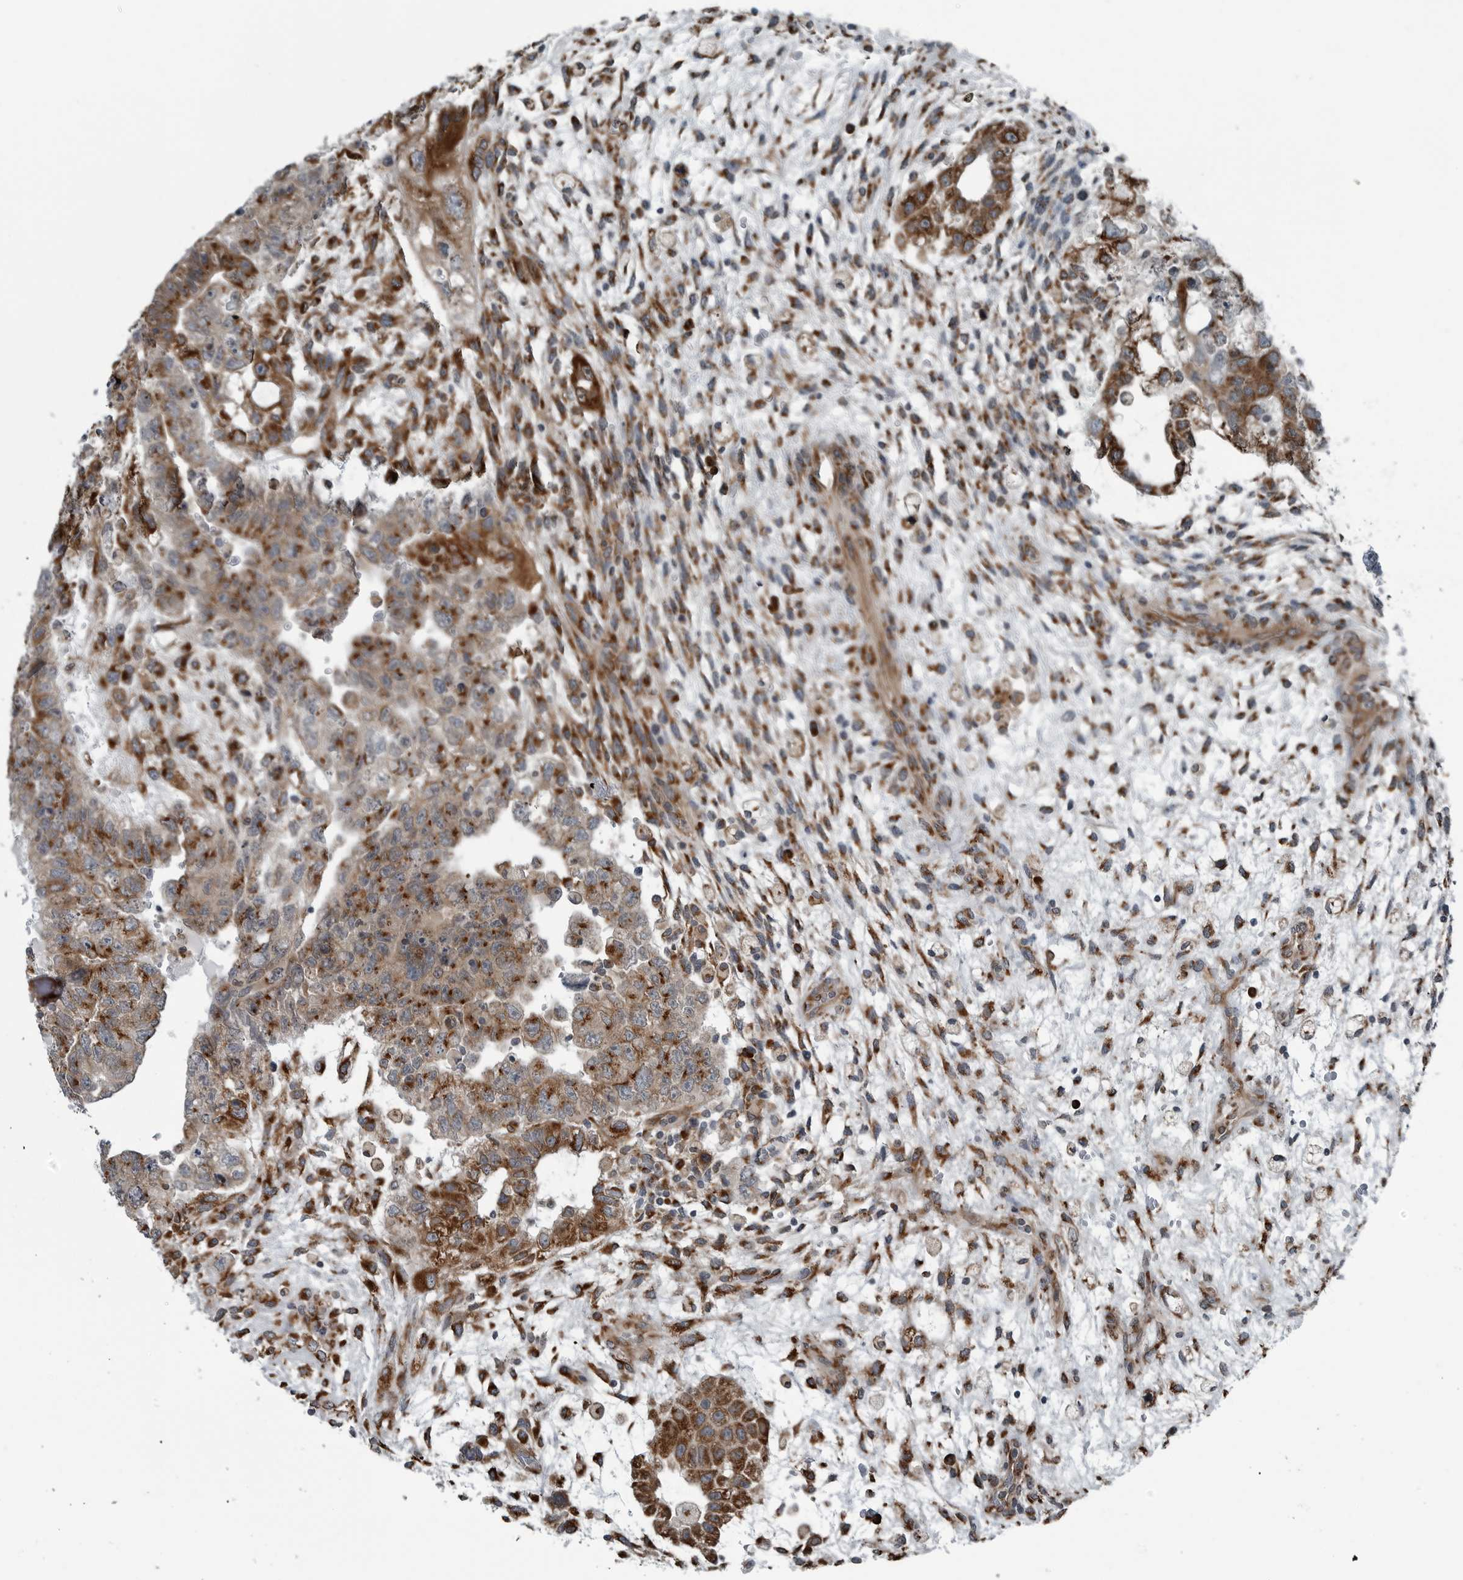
{"staining": {"intensity": "moderate", "quantity": ">75%", "location": "cytoplasmic/membranous"}, "tissue": "testis cancer", "cell_type": "Tumor cells", "image_type": "cancer", "snomed": [{"axis": "morphology", "description": "Carcinoma, Embryonal, NOS"}, {"axis": "topography", "description": "Testis"}], "caption": "This is a histology image of immunohistochemistry (IHC) staining of testis cancer, which shows moderate staining in the cytoplasmic/membranous of tumor cells.", "gene": "CEP85", "patient": {"sex": "male", "age": 36}}